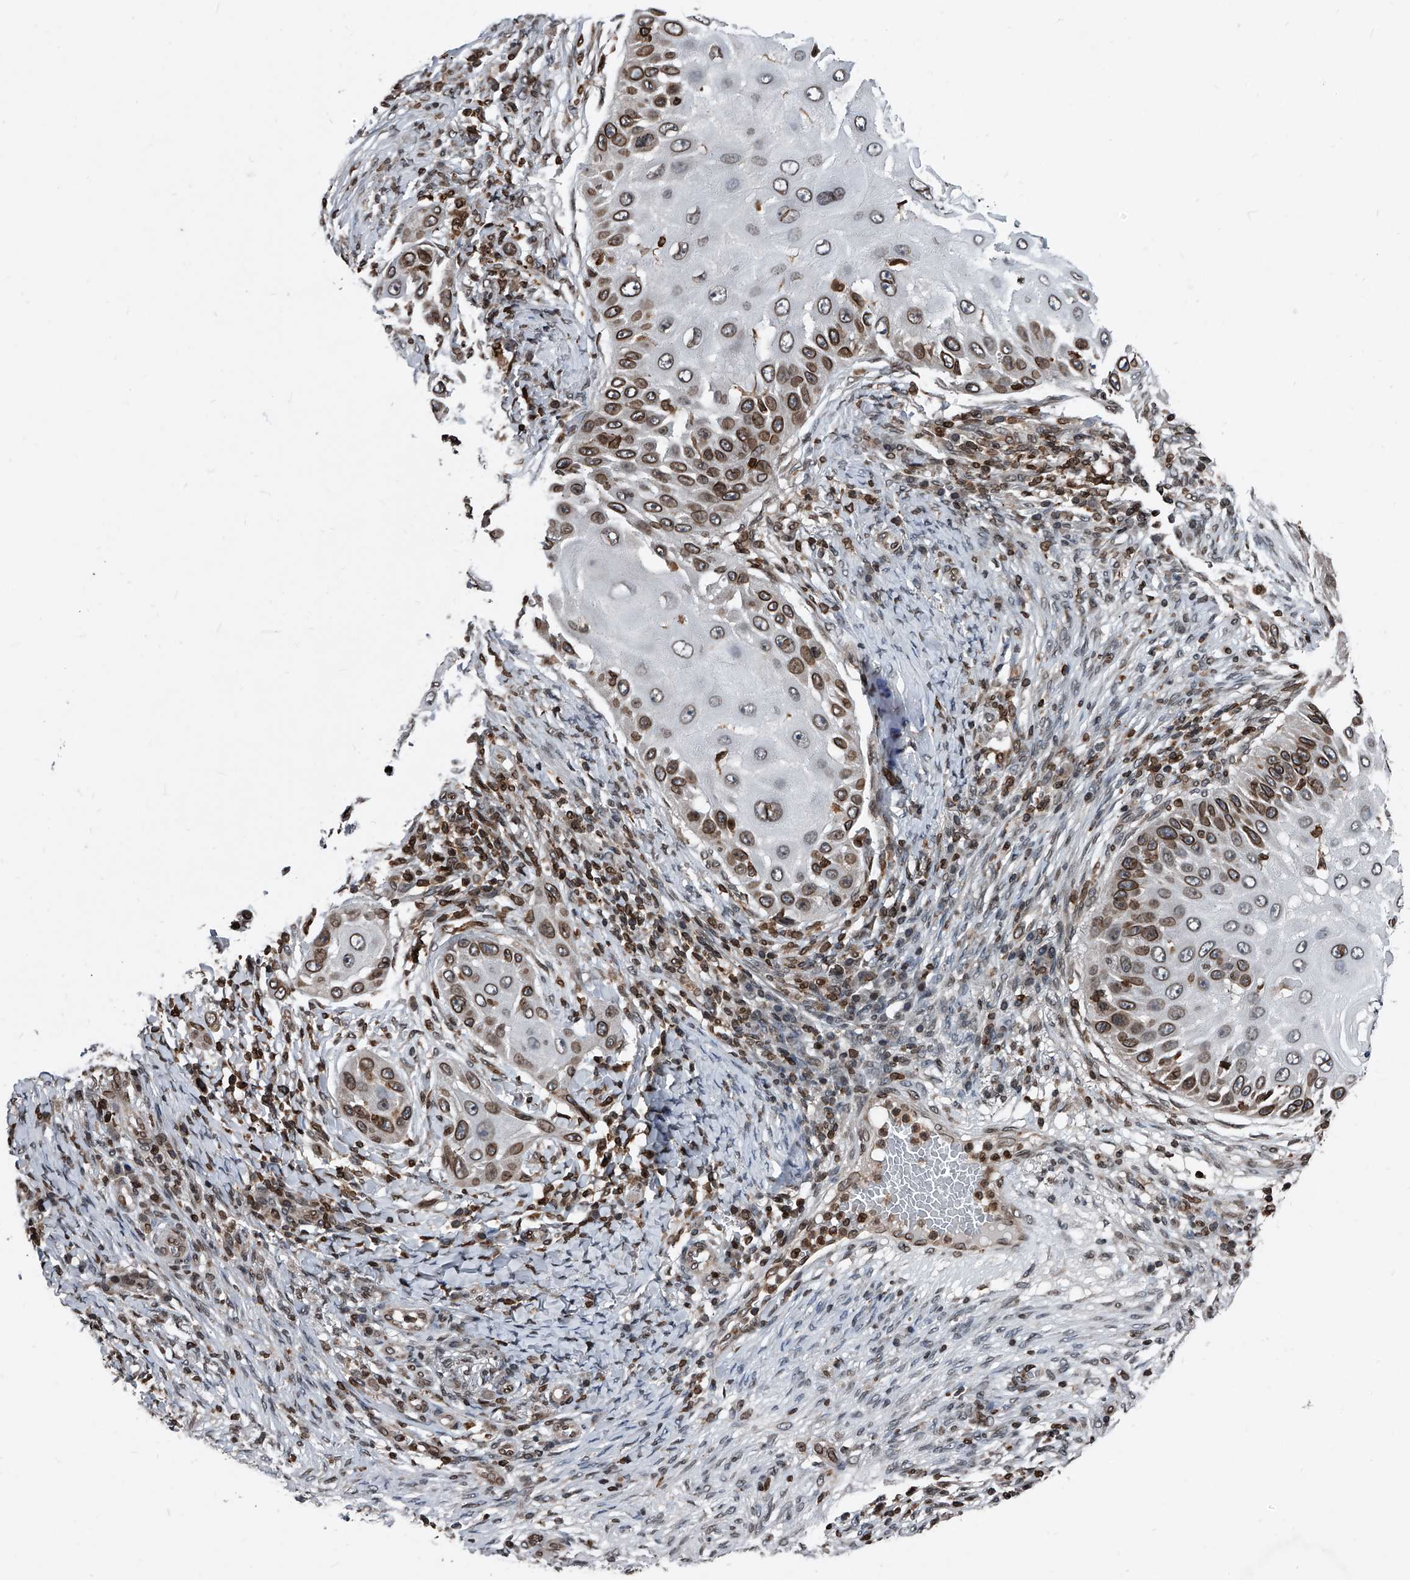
{"staining": {"intensity": "moderate", "quantity": ">75%", "location": "cytoplasmic/membranous,nuclear"}, "tissue": "skin cancer", "cell_type": "Tumor cells", "image_type": "cancer", "snomed": [{"axis": "morphology", "description": "Squamous cell carcinoma, NOS"}, {"axis": "topography", "description": "Skin"}], "caption": "Human skin squamous cell carcinoma stained with a protein marker shows moderate staining in tumor cells.", "gene": "PHF20", "patient": {"sex": "female", "age": 44}}